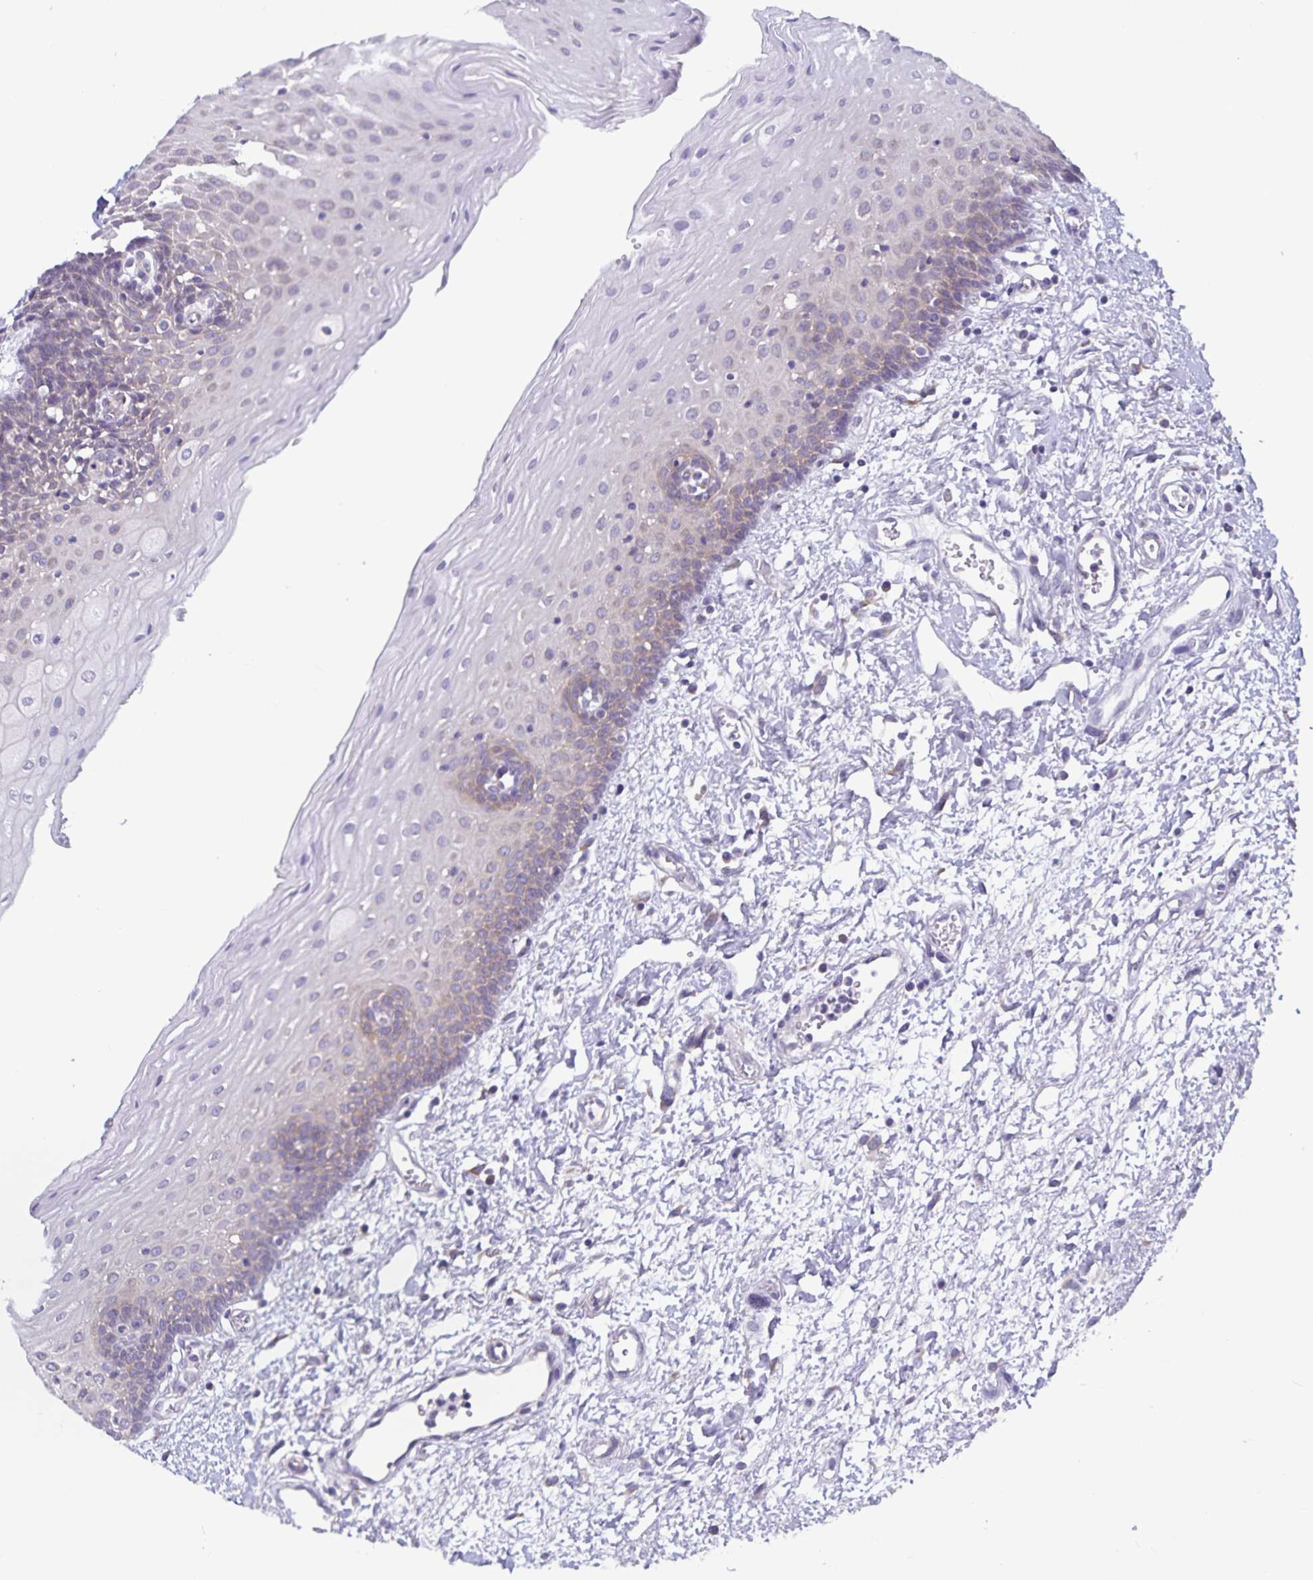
{"staining": {"intensity": "weak", "quantity": "25%-75%", "location": "cytoplasmic/membranous"}, "tissue": "oral mucosa", "cell_type": "Squamous epithelial cells", "image_type": "normal", "snomed": [{"axis": "morphology", "description": "Normal tissue, NOS"}, {"axis": "topography", "description": "Oral tissue"}], "caption": "Oral mucosa stained with IHC exhibits weak cytoplasmic/membranous staining in approximately 25%-75% of squamous epithelial cells. (DAB (3,3'-diaminobenzidine) IHC with brightfield microscopy, high magnification).", "gene": "FAM120A", "patient": {"sex": "female", "age": 43}}